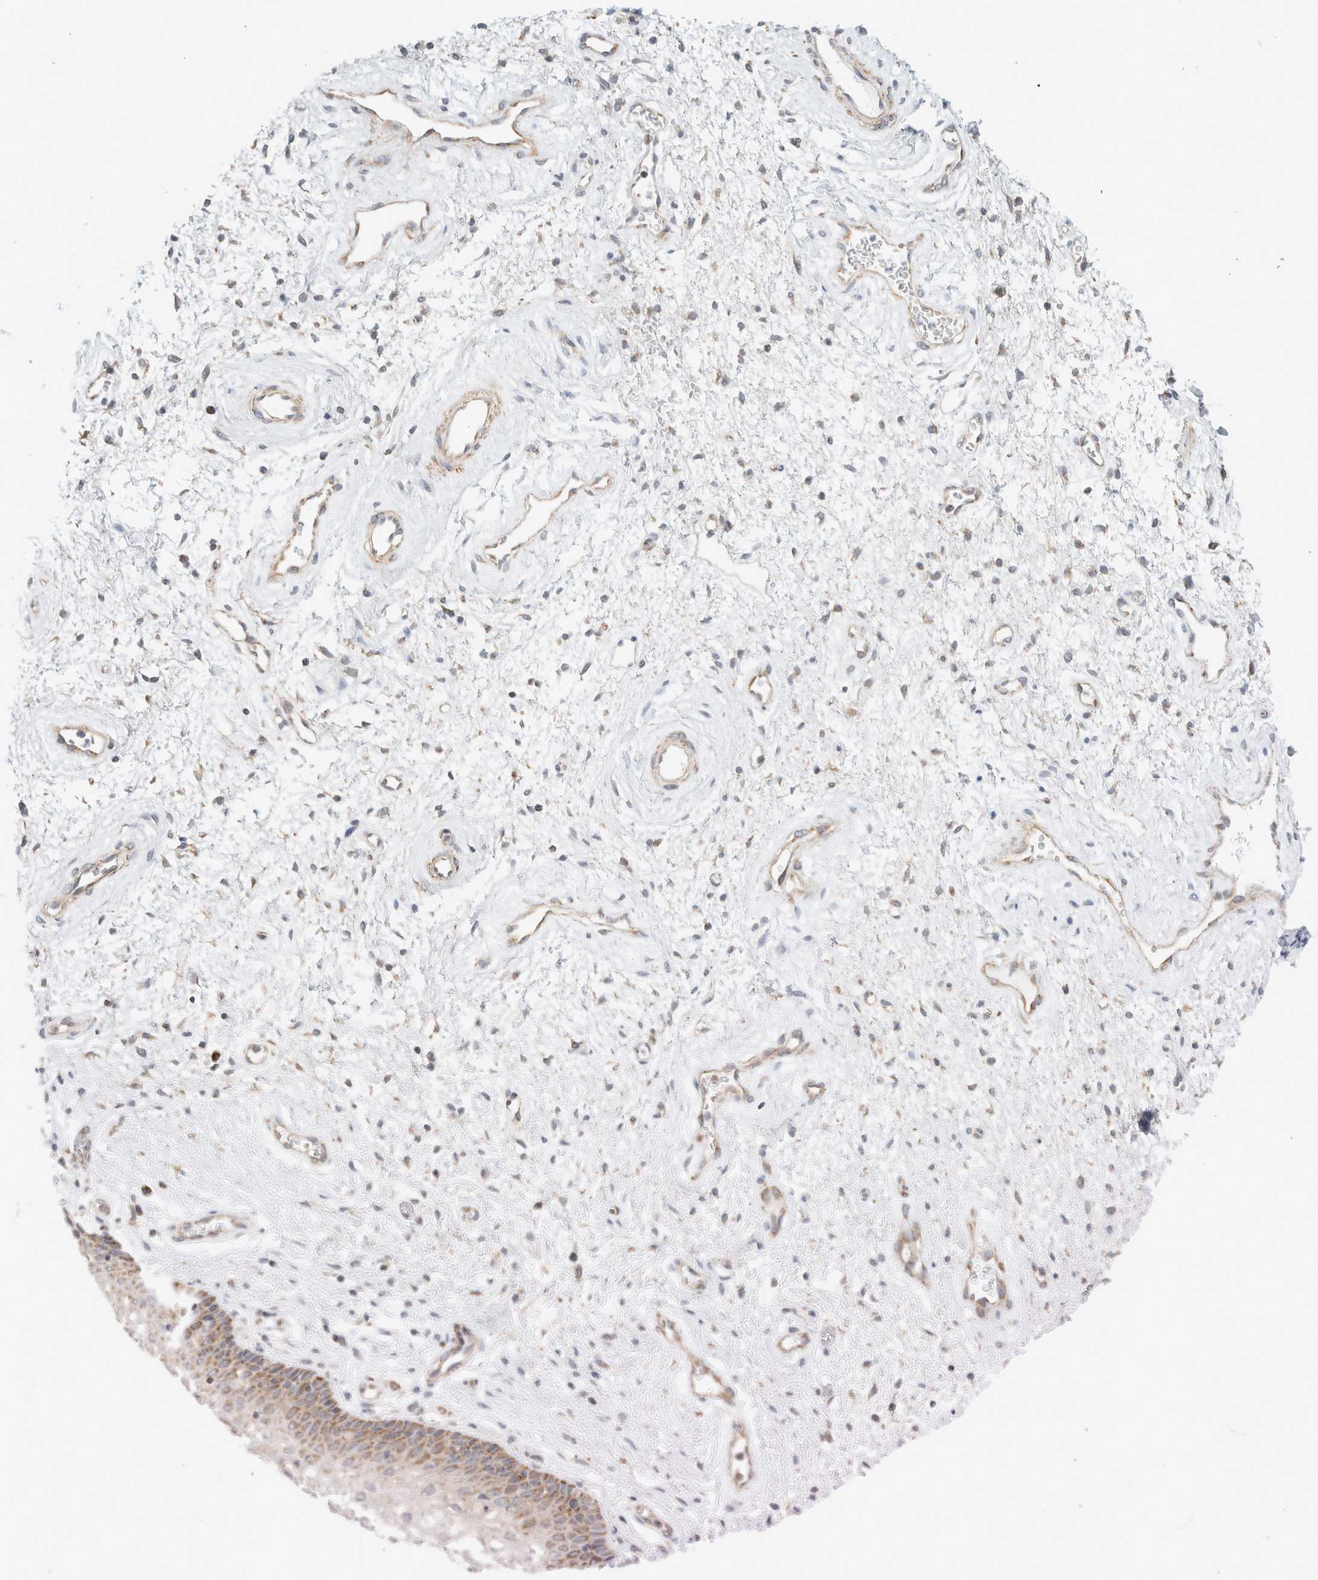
{"staining": {"intensity": "moderate", "quantity": "25%-75%", "location": "cytoplasmic/membranous"}, "tissue": "vagina", "cell_type": "Squamous epithelial cells", "image_type": "normal", "snomed": [{"axis": "morphology", "description": "Normal tissue, NOS"}, {"axis": "topography", "description": "Vagina"}], "caption": "DAB immunohistochemical staining of normal human vagina shows moderate cytoplasmic/membranous protein expression in approximately 25%-75% of squamous epithelial cells.", "gene": "MRM3", "patient": {"sex": "female", "age": 34}}